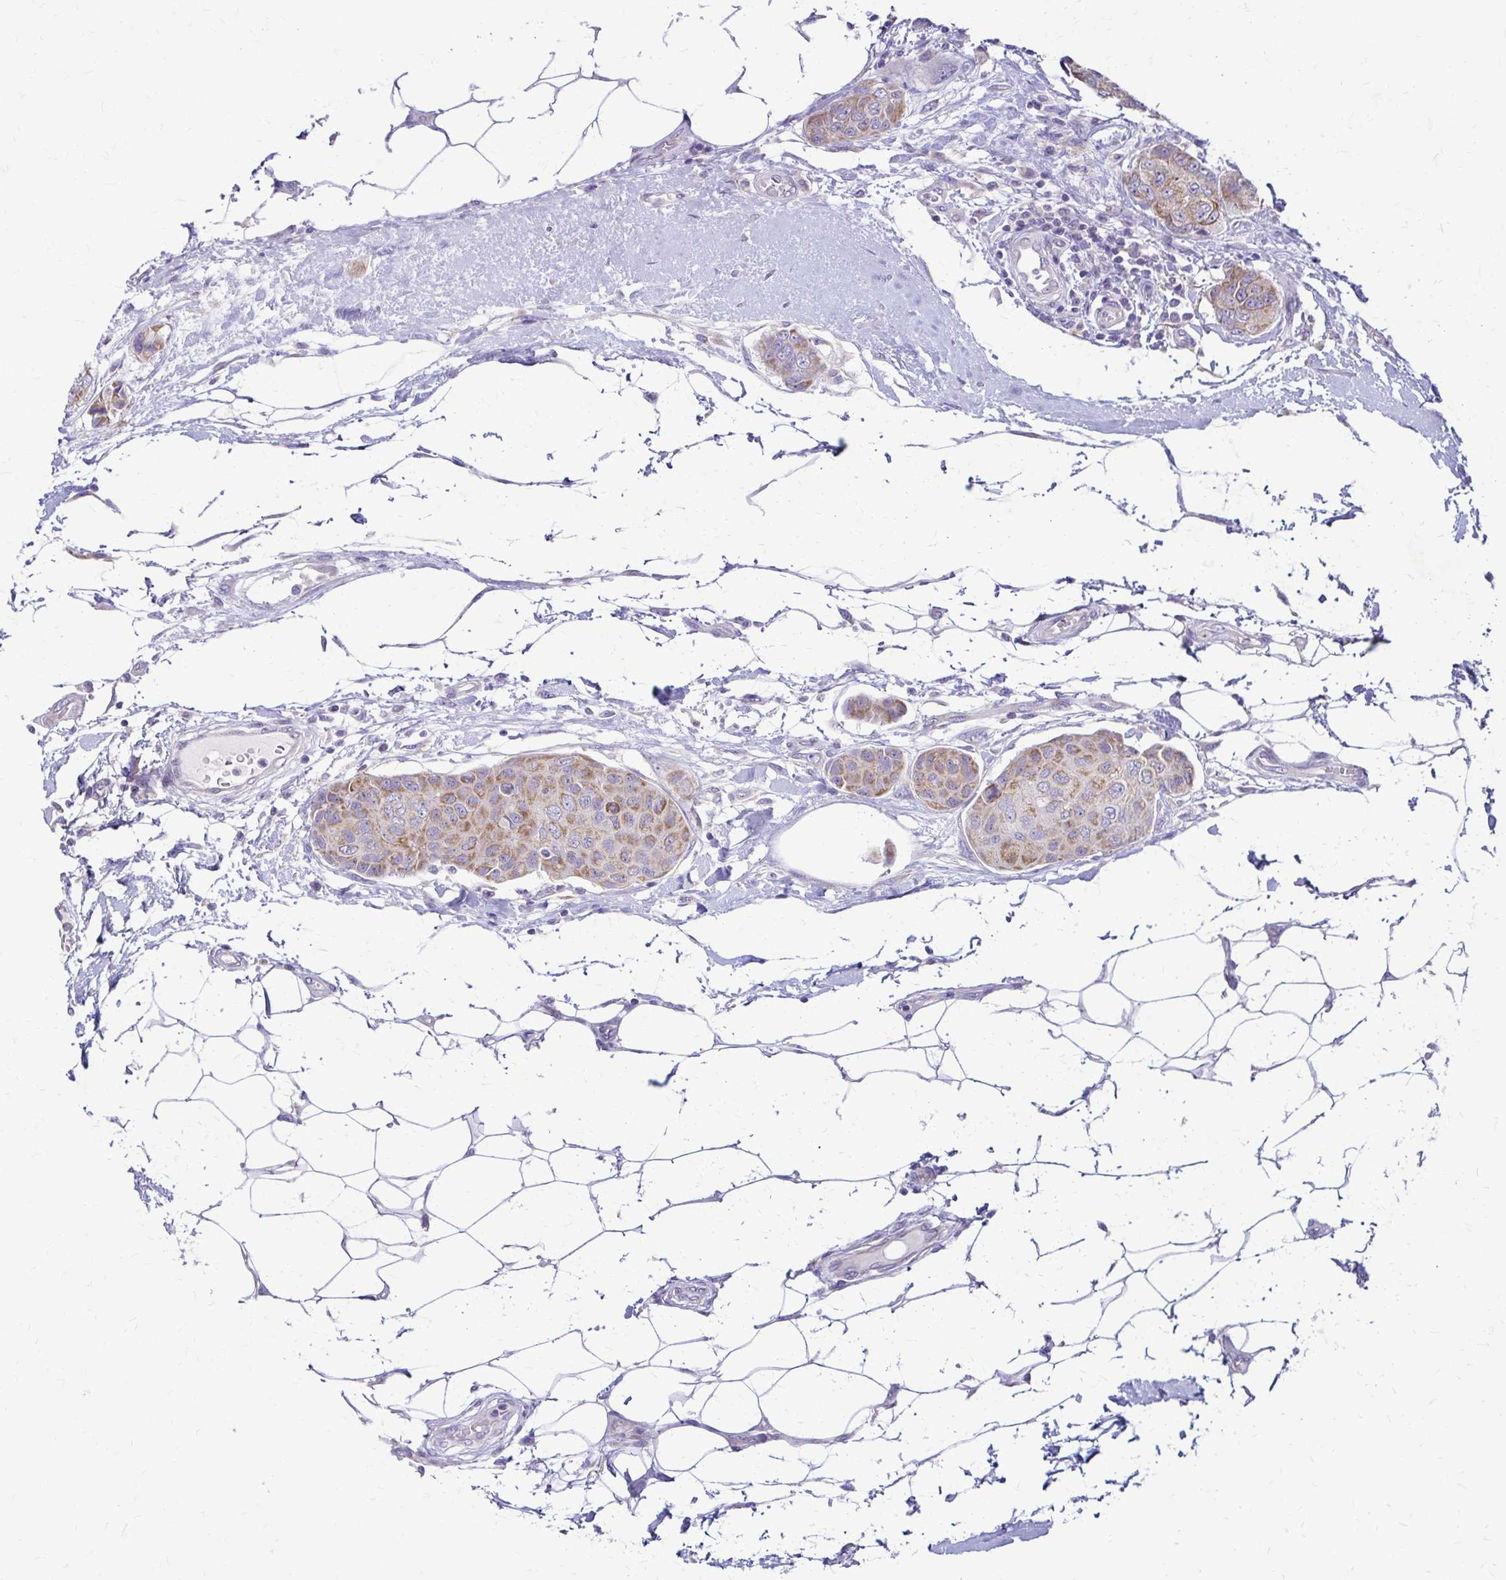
{"staining": {"intensity": "moderate", "quantity": ">75%", "location": "cytoplasmic/membranous"}, "tissue": "breast cancer", "cell_type": "Tumor cells", "image_type": "cancer", "snomed": [{"axis": "morphology", "description": "Duct carcinoma"}, {"axis": "topography", "description": "Breast"}, {"axis": "topography", "description": "Lymph node"}], "caption": "This is a micrograph of IHC staining of breast cancer, which shows moderate expression in the cytoplasmic/membranous of tumor cells.", "gene": "SAMD13", "patient": {"sex": "female", "age": 80}}